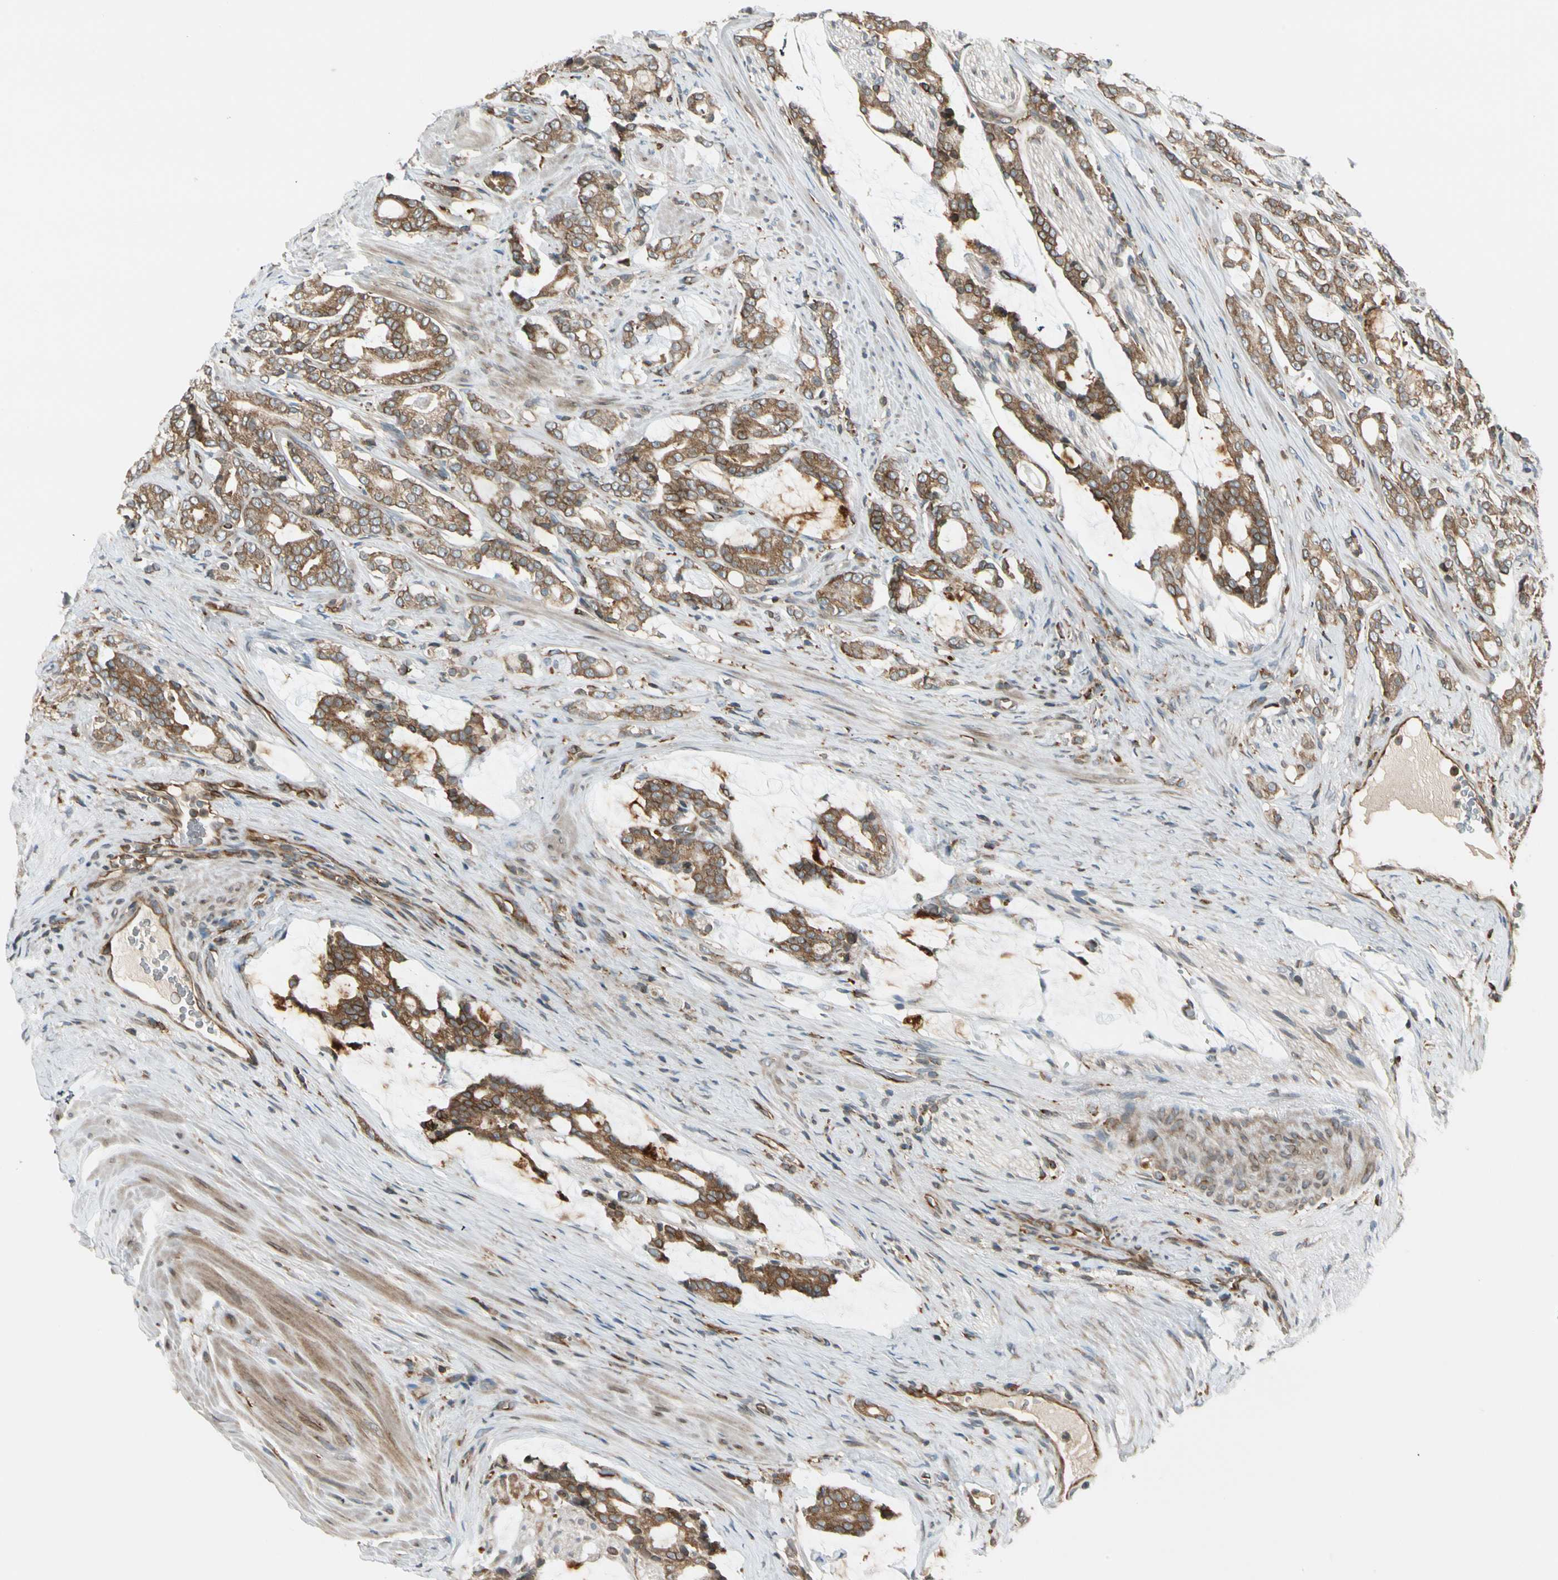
{"staining": {"intensity": "moderate", "quantity": ">75%", "location": "cytoplasmic/membranous"}, "tissue": "prostate cancer", "cell_type": "Tumor cells", "image_type": "cancer", "snomed": [{"axis": "morphology", "description": "Adenocarcinoma, Low grade"}, {"axis": "topography", "description": "Prostate"}], "caption": "Immunohistochemistry (IHC) (DAB (3,3'-diaminobenzidine)) staining of prostate cancer exhibits moderate cytoplasmic/membranous protein positivity in approximately >75% of tumor cells. (DAB IHC with brightfield microscopy, high magnification).", "gene": "TRIO", "patient": {"sex": "male", "age": 58}}